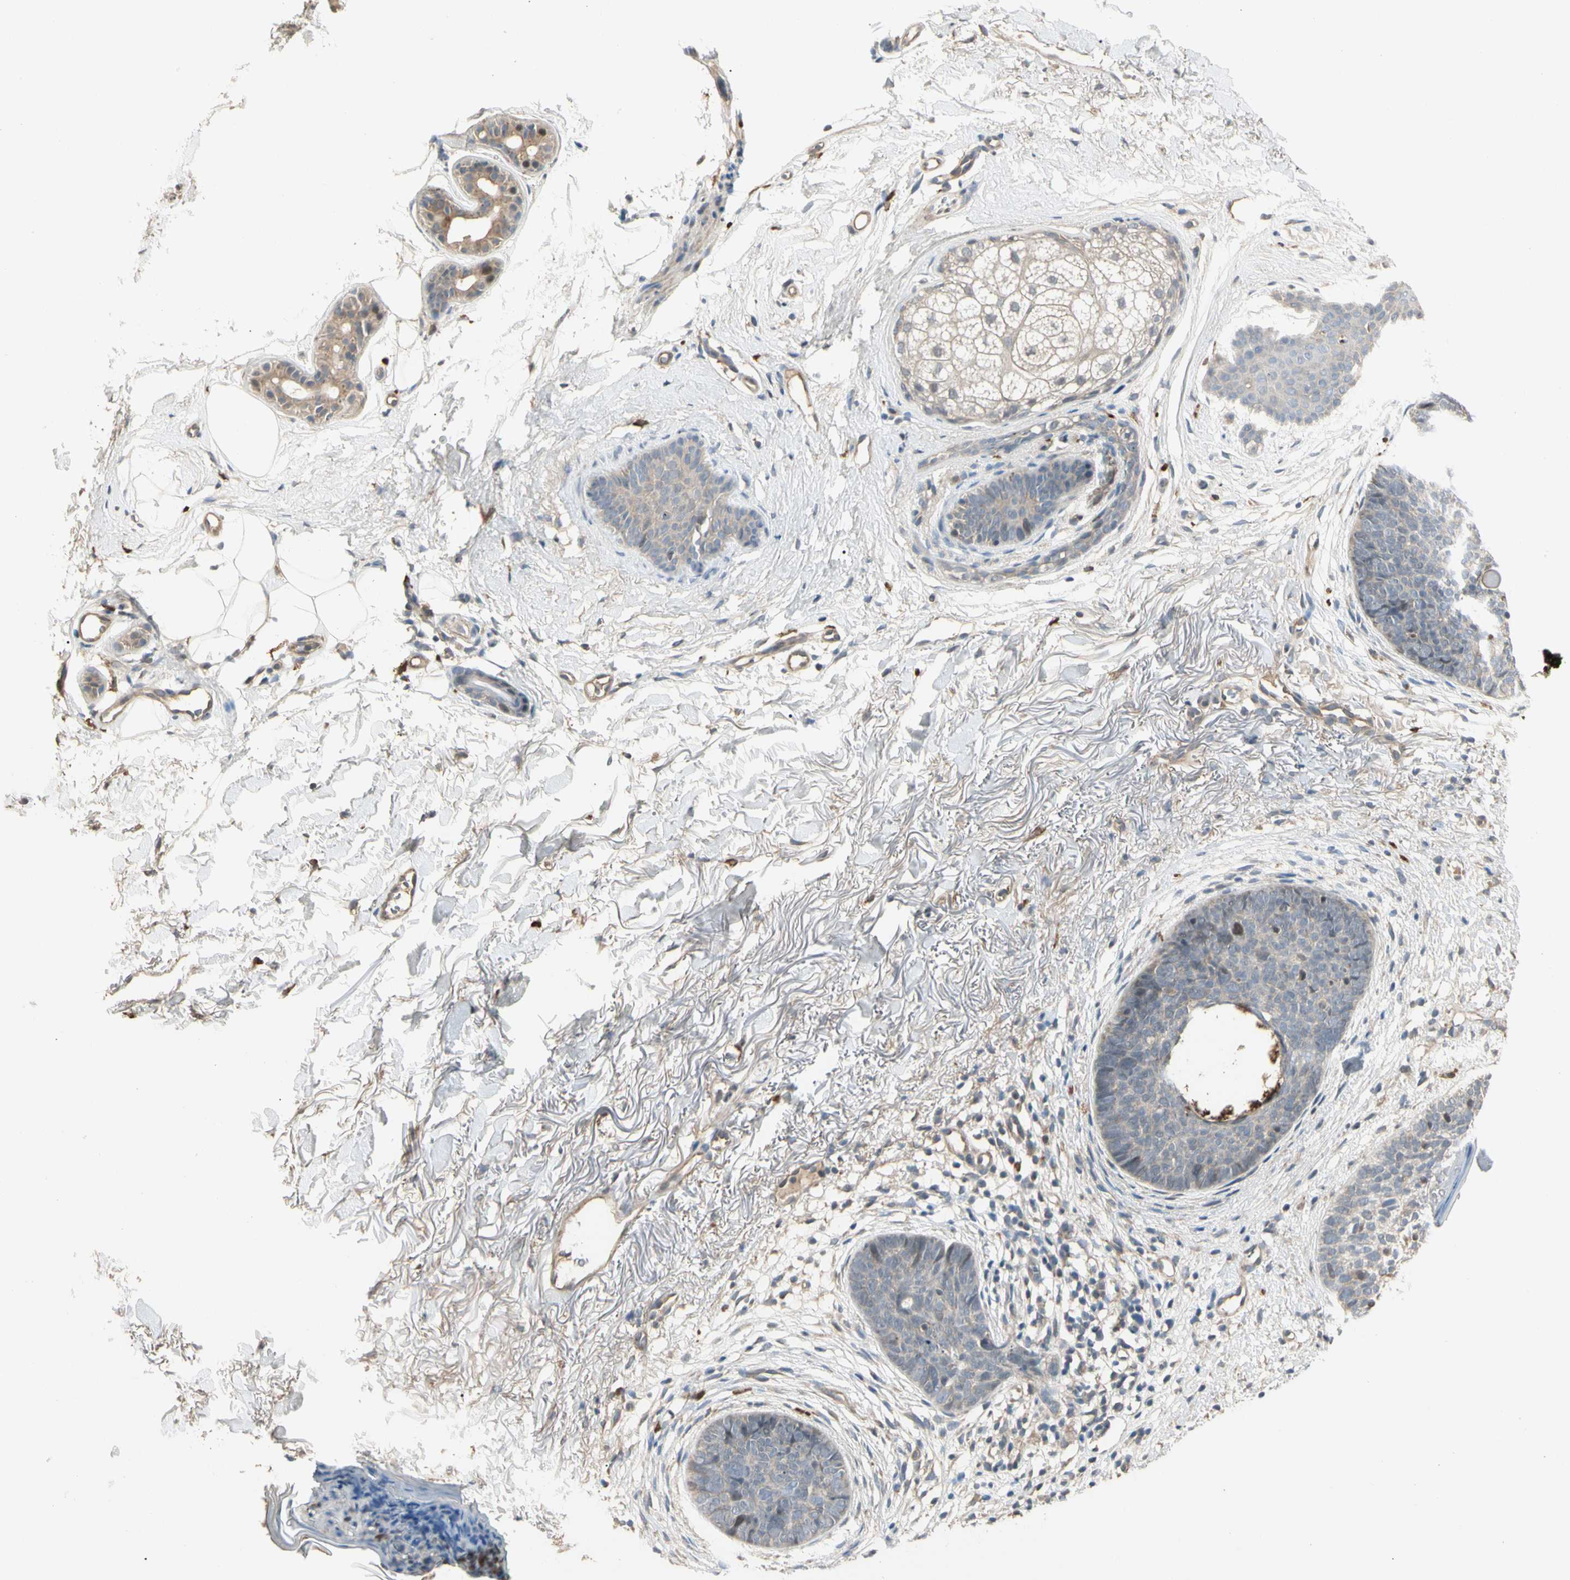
{"staining": {"intensity": "weak", "quantity": "25%-75%", "location": "cytoplasmic/membranous"}, "tissue": "skin cancer", "cell_type": "Tumor cells", "image_type": "cancer", "snomed": [{"axis": "morphology", "description": "Basal cell carcinoma"}, {"axis": "topography", "description": "Skin"}], "caption": "Immunohistochemical staining of skin cancer shows low levels of weak cytoplasmic/membranous protein expression in about 25%-75% of tumor cells.", "gene": "ATG4C", "patient": {"sex": "female", "age": 70}}